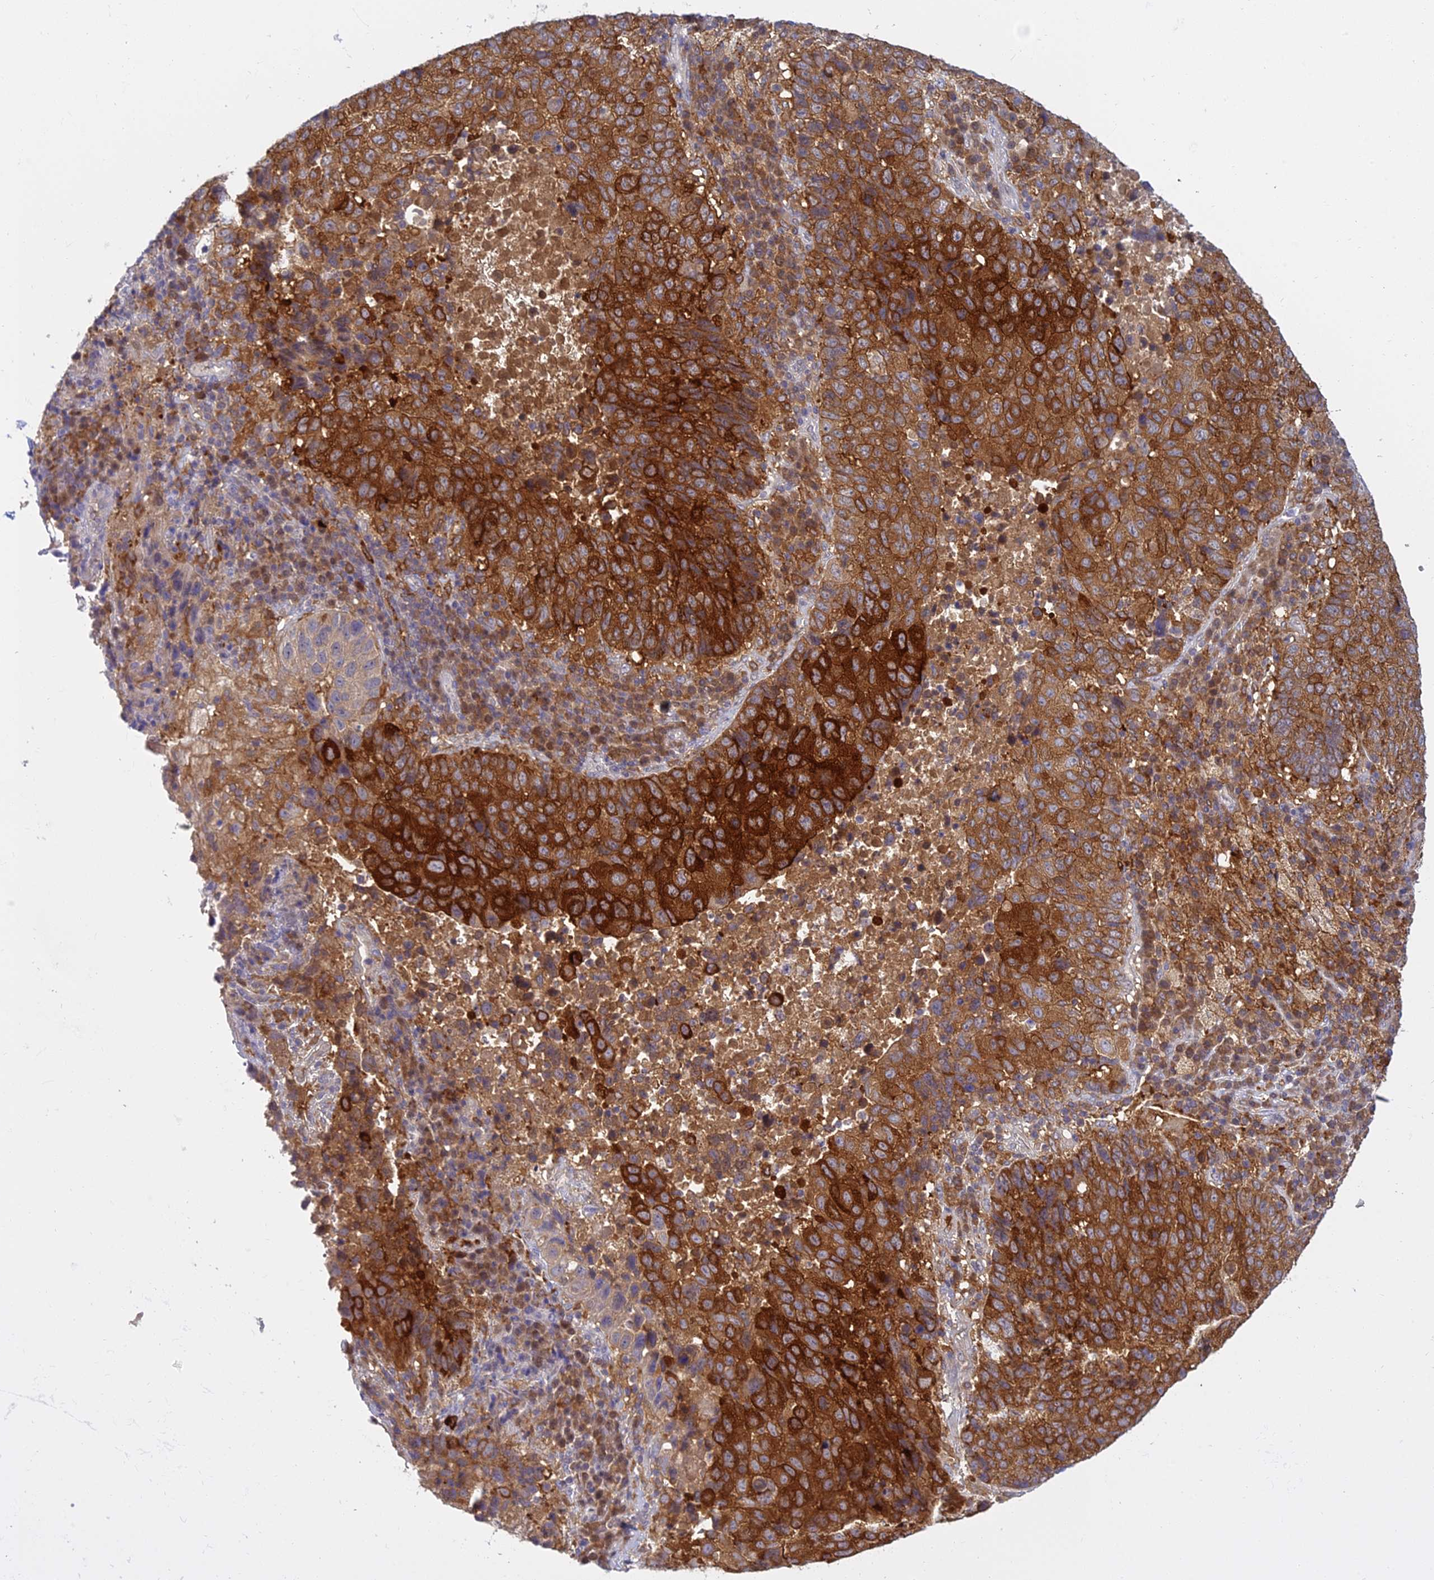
{"staining": {"intensity": "strong", "quantity": ">75%", "location": "cytoplasmic/membranous"}, "tissue": "lung cancer", "cell_type": "Tumor cells", "image_type": "cancer", "snomed": [{"axis": "morphology", "description": "Squamous cell carcinoma, NOS"}, {"axis": "topography", "description": "Lung"}], "caption": "Immunohistochemistry (IHC) photomicrograph of human lung cancer (squamous cell carcinoma) stained for a protein (brown), which shows high levels of strong cytoplasmic/membranous staining in about >75% of tumor cells.", "gene": "UBE2G1", "patient": {"sex": "male", "age": 73}}